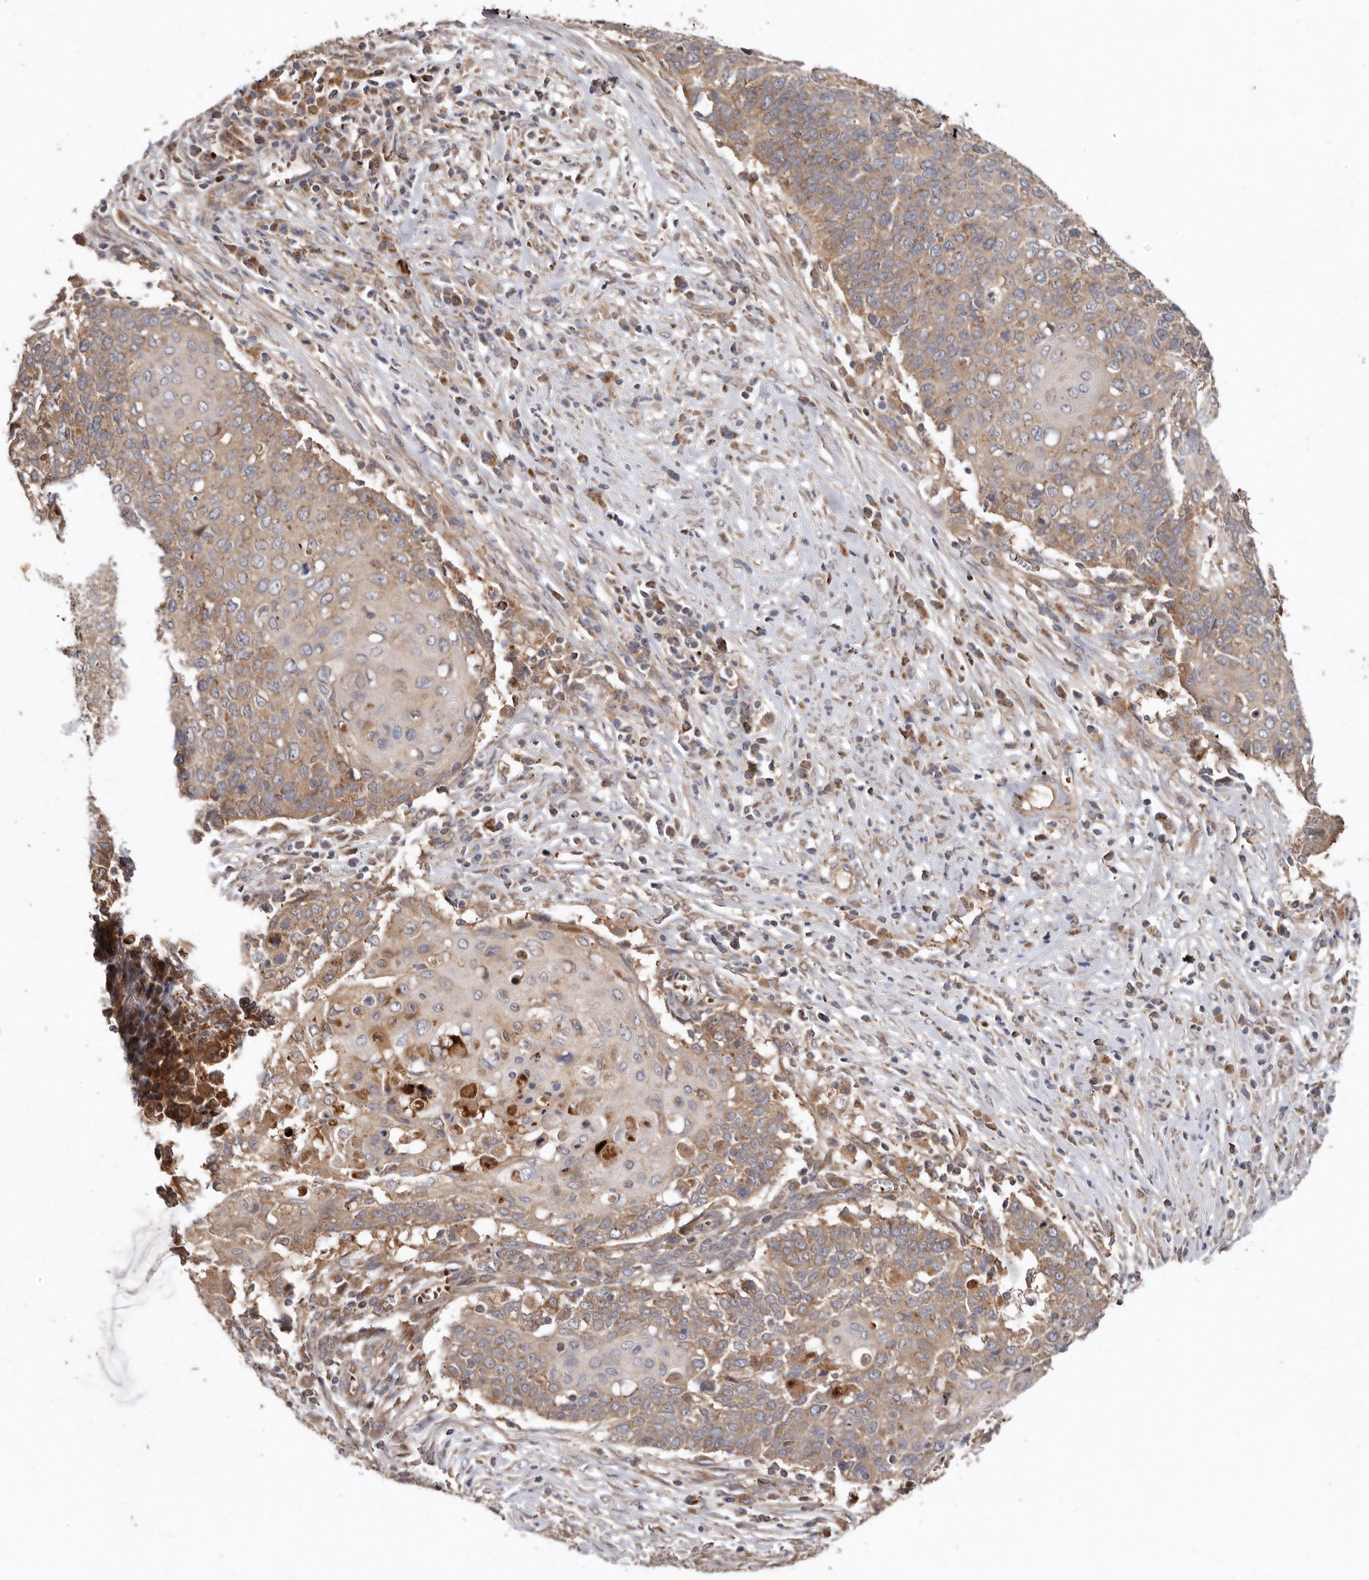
{"staining": {"intensity": "weak", "quantity": "25%-75%", "location": "cytoplasmic/membranous"}, "tissue": "cervical cancer", "cell_type": "Tumor cells", "image_type": "cancer", "snomed": [{"axis": "morphology", "description": "Squamous cell carcinoma, NOS"}, {"axis": "topography", "description": "Cervix"}], "caption": "Immunohistochemistry (IHC) photomicrograph of neoplastic tissue: squamous cell carcinoma (cervical) stained using IHC exhibits low levels of weak protein expression localized specifically in the cytoplasmic/membranous of tumor cells, appearing as a cytoplasmic/membranous brown color.", "gene": "GOT1L1", "patient": {"sex": "female", "age": 39}}